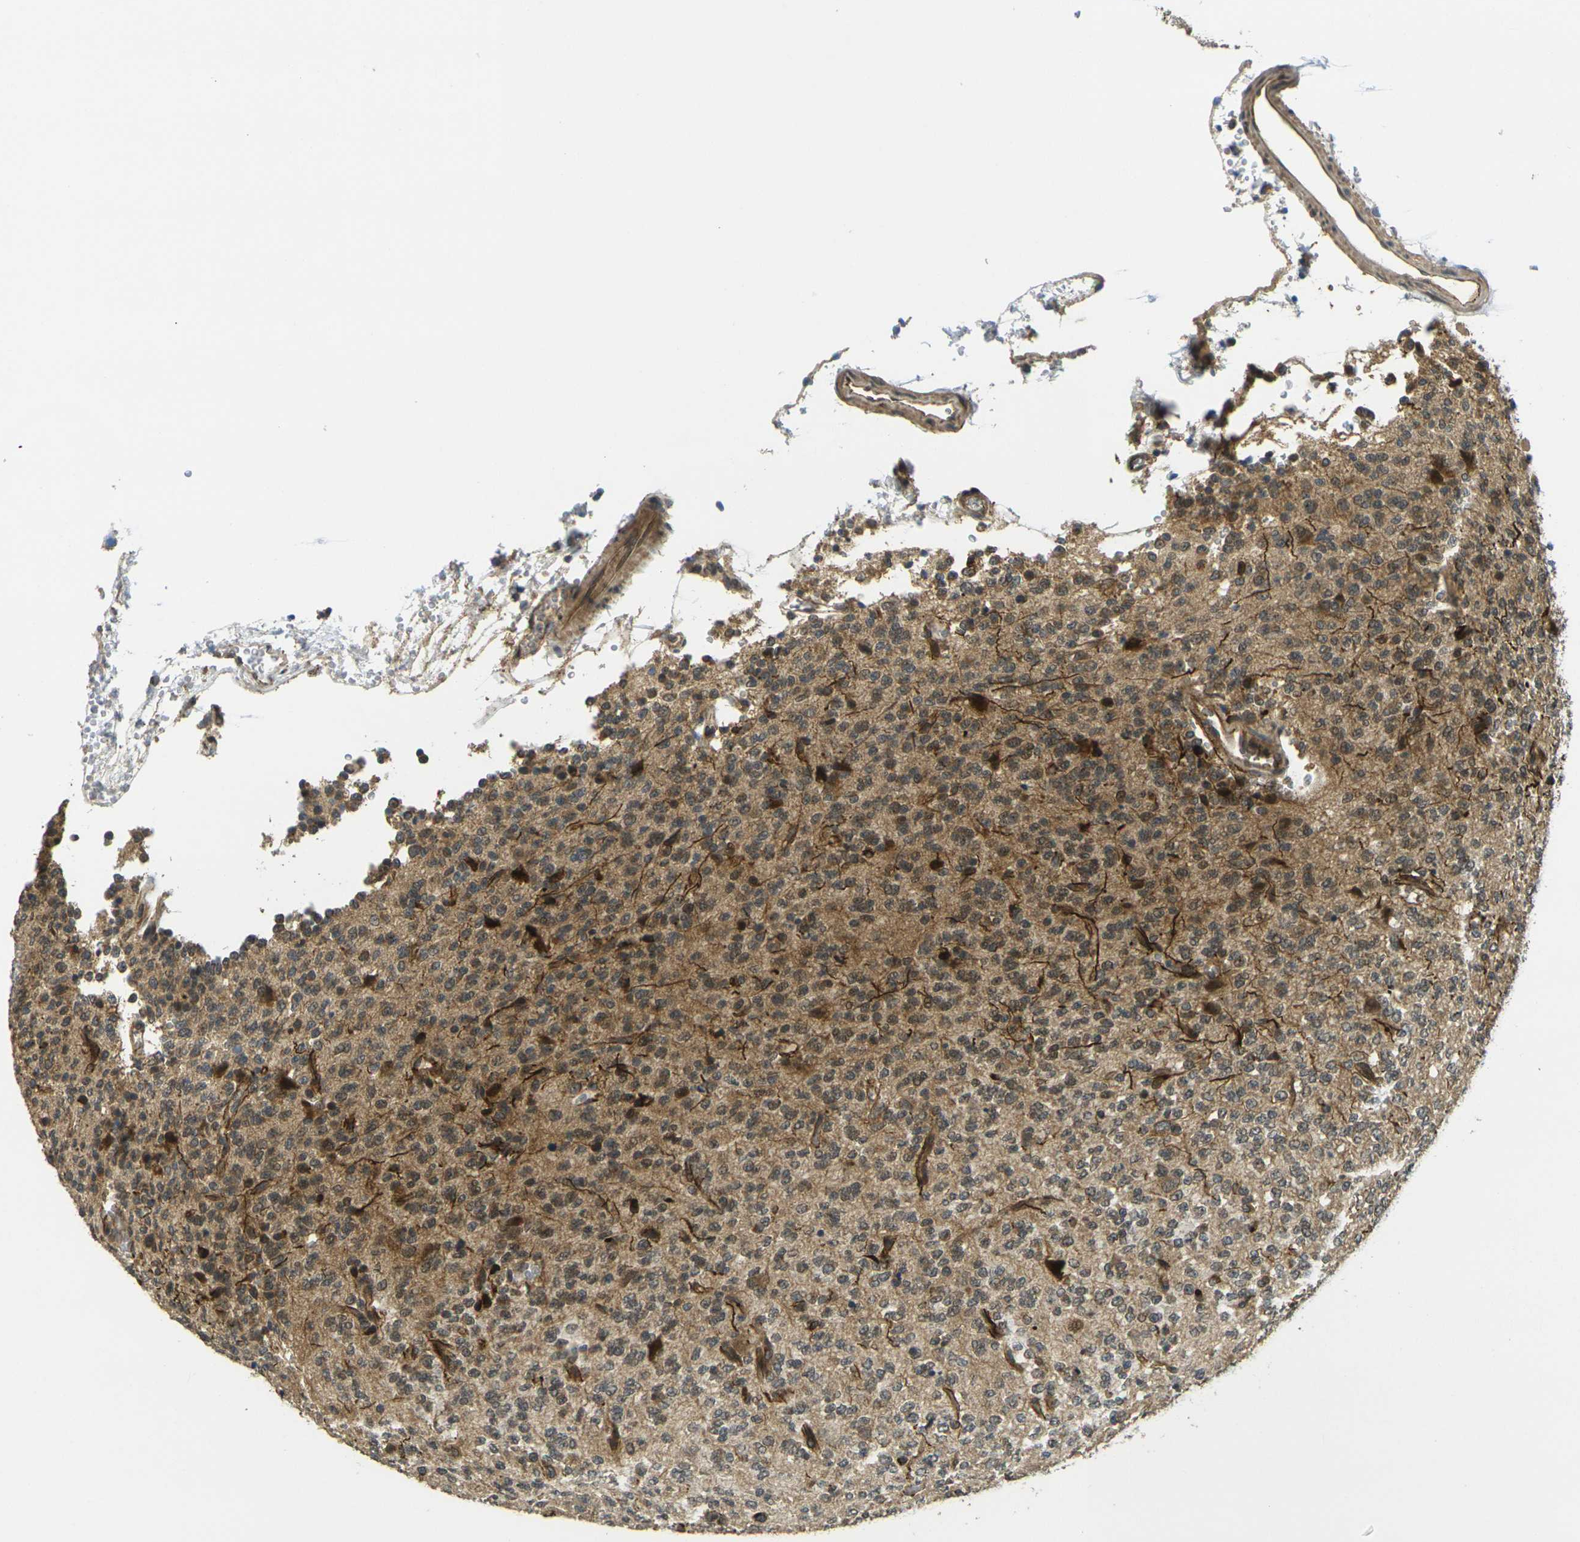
{"staining": {"intensity": "moderate", "quantity": "<25%", "location": "cytoplasmic/membranous"}, "tissue": "glioma", "cell_type": "Tumor cells", "image_type": "cancer", "snomed": [{"axis": "morphology", "description": "Glioma, malignant, Low grade"}, {"axis": "topography", "description": "Brain"}], "caption": "Moderate cytoplasmic/membranous expression for a protein is seen in approximately <25% of tumor cells of malignant glioma (low-grade) using immunohistochemistry (IHC).", "gene": "FUT11", "patient": {"sex": "male", "age": 38}}